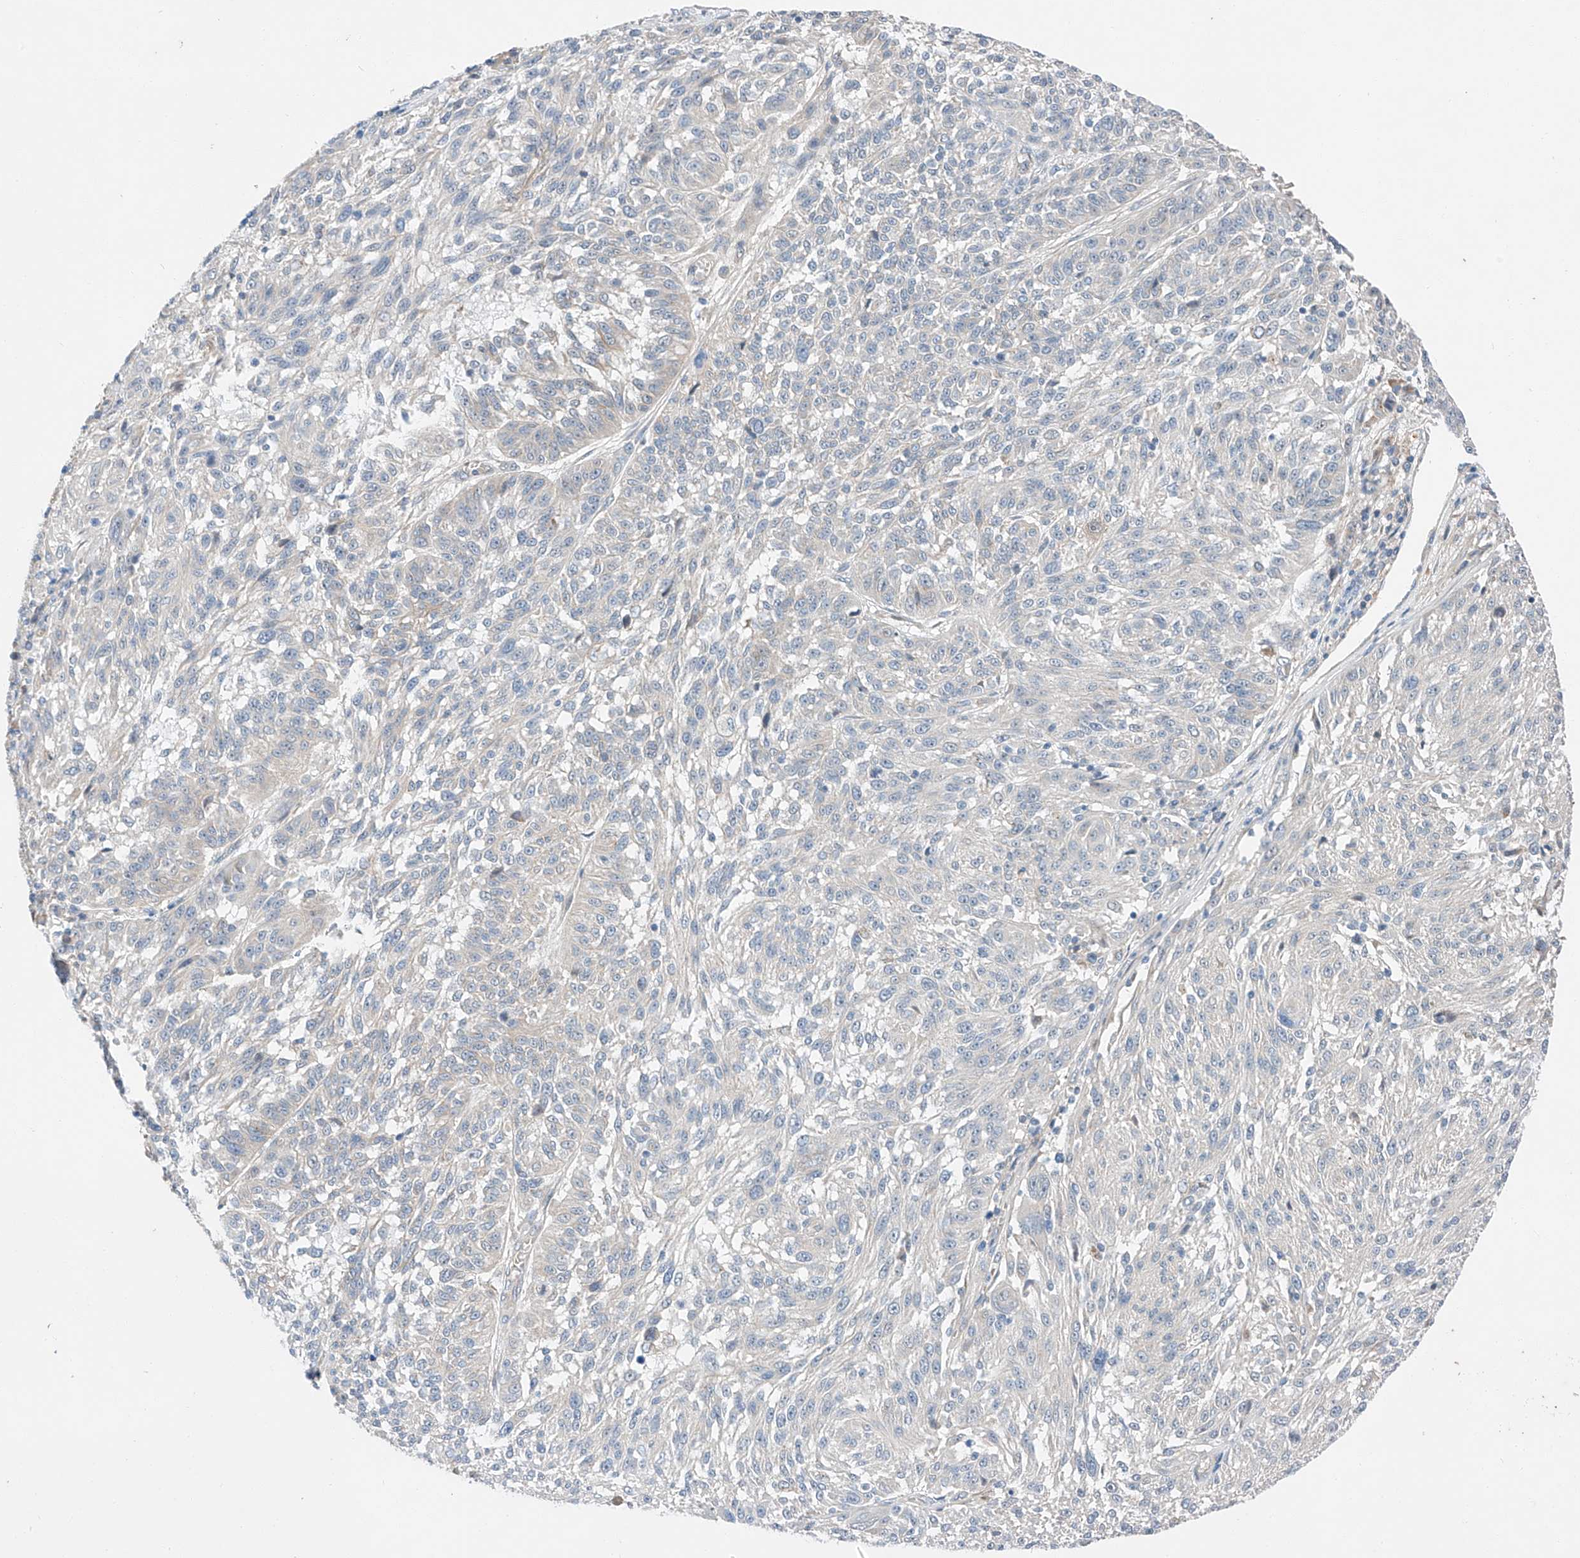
{"staining": {"intensity": "negative", "quantity": "none", "location": "none"}, "tissue": "melanoma", "cell_type": "Tumor cells", "image_type": "cancer", "snomed": [{"axis": "morphology", "description": "Malignant melanoma, NOS"}, {"axis": "topography", "description": "Skin"}], "caption": "Immunohistochemical staining of malignant melanoma exhibits no significant staining in tumor cells. (DAB IHC visualized using brightfield microscopy, high magnification).", "gene": "RUSC1", "patient": {"sex": "male", "age": 53}}